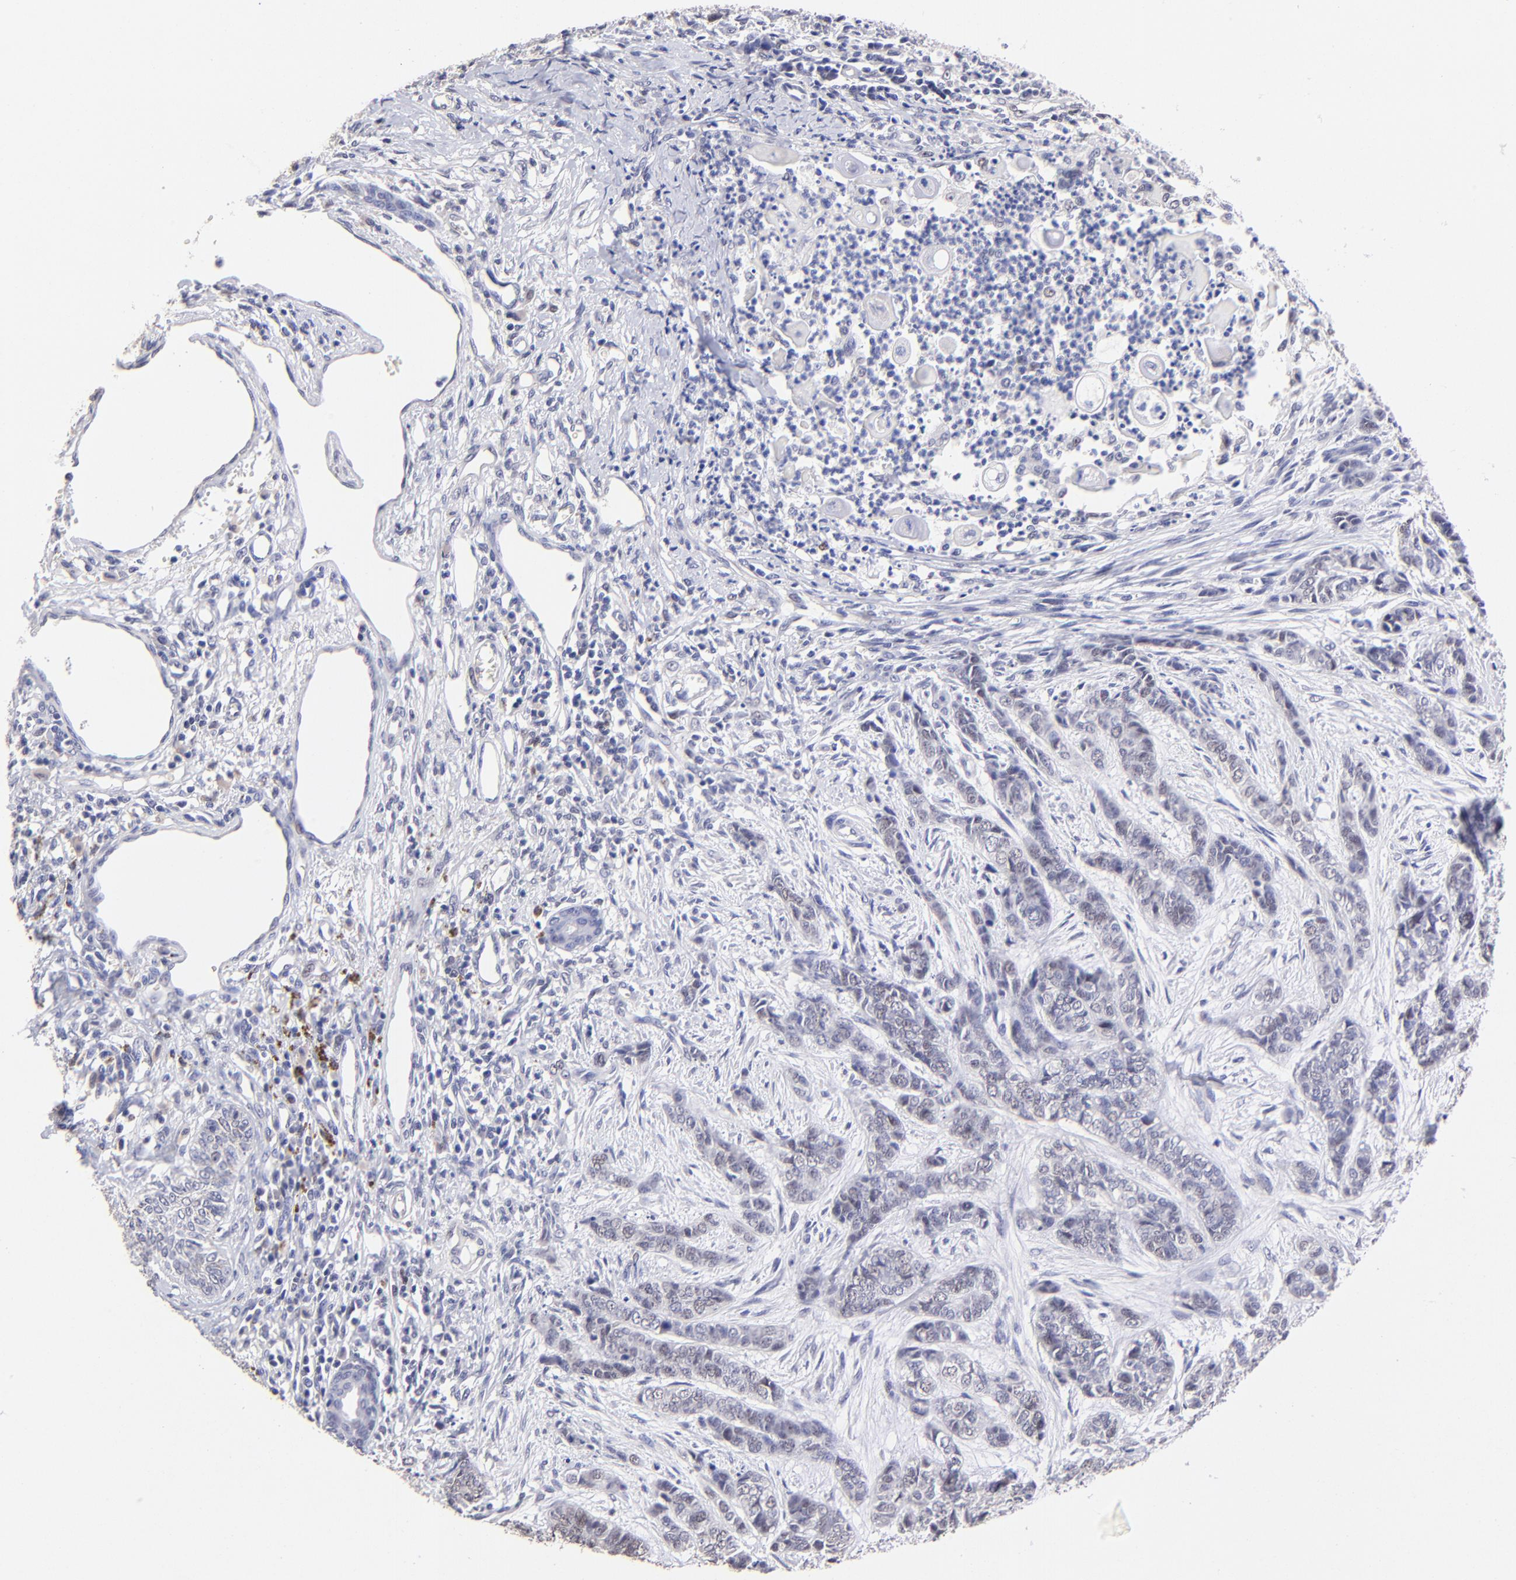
{"staining": {"intensity": "weak", "quantity": "<25%", "location": "nuclear"}, "tissue": "skin cancer", "cell_type": "Tumor cells", "image_type": "cancer", "snomed": [{"axis": "morphology", "description": "Basal cell carcinoma"}, {"axis": "topography", "description": "Skin"}], "caption": "Skin cancer (basal cell carcinoma) was stained to show a protein in brown. There is no significant staining in tumor cells. Brightfield microscopy of immunohistochemistry stained with DAB (3,3'-diaminobenzidine) (brown) and hematoxylin (blue), captured at high magnification.", "gene": "DNMT1", "patient": {"sex": "female", "age": 64}}